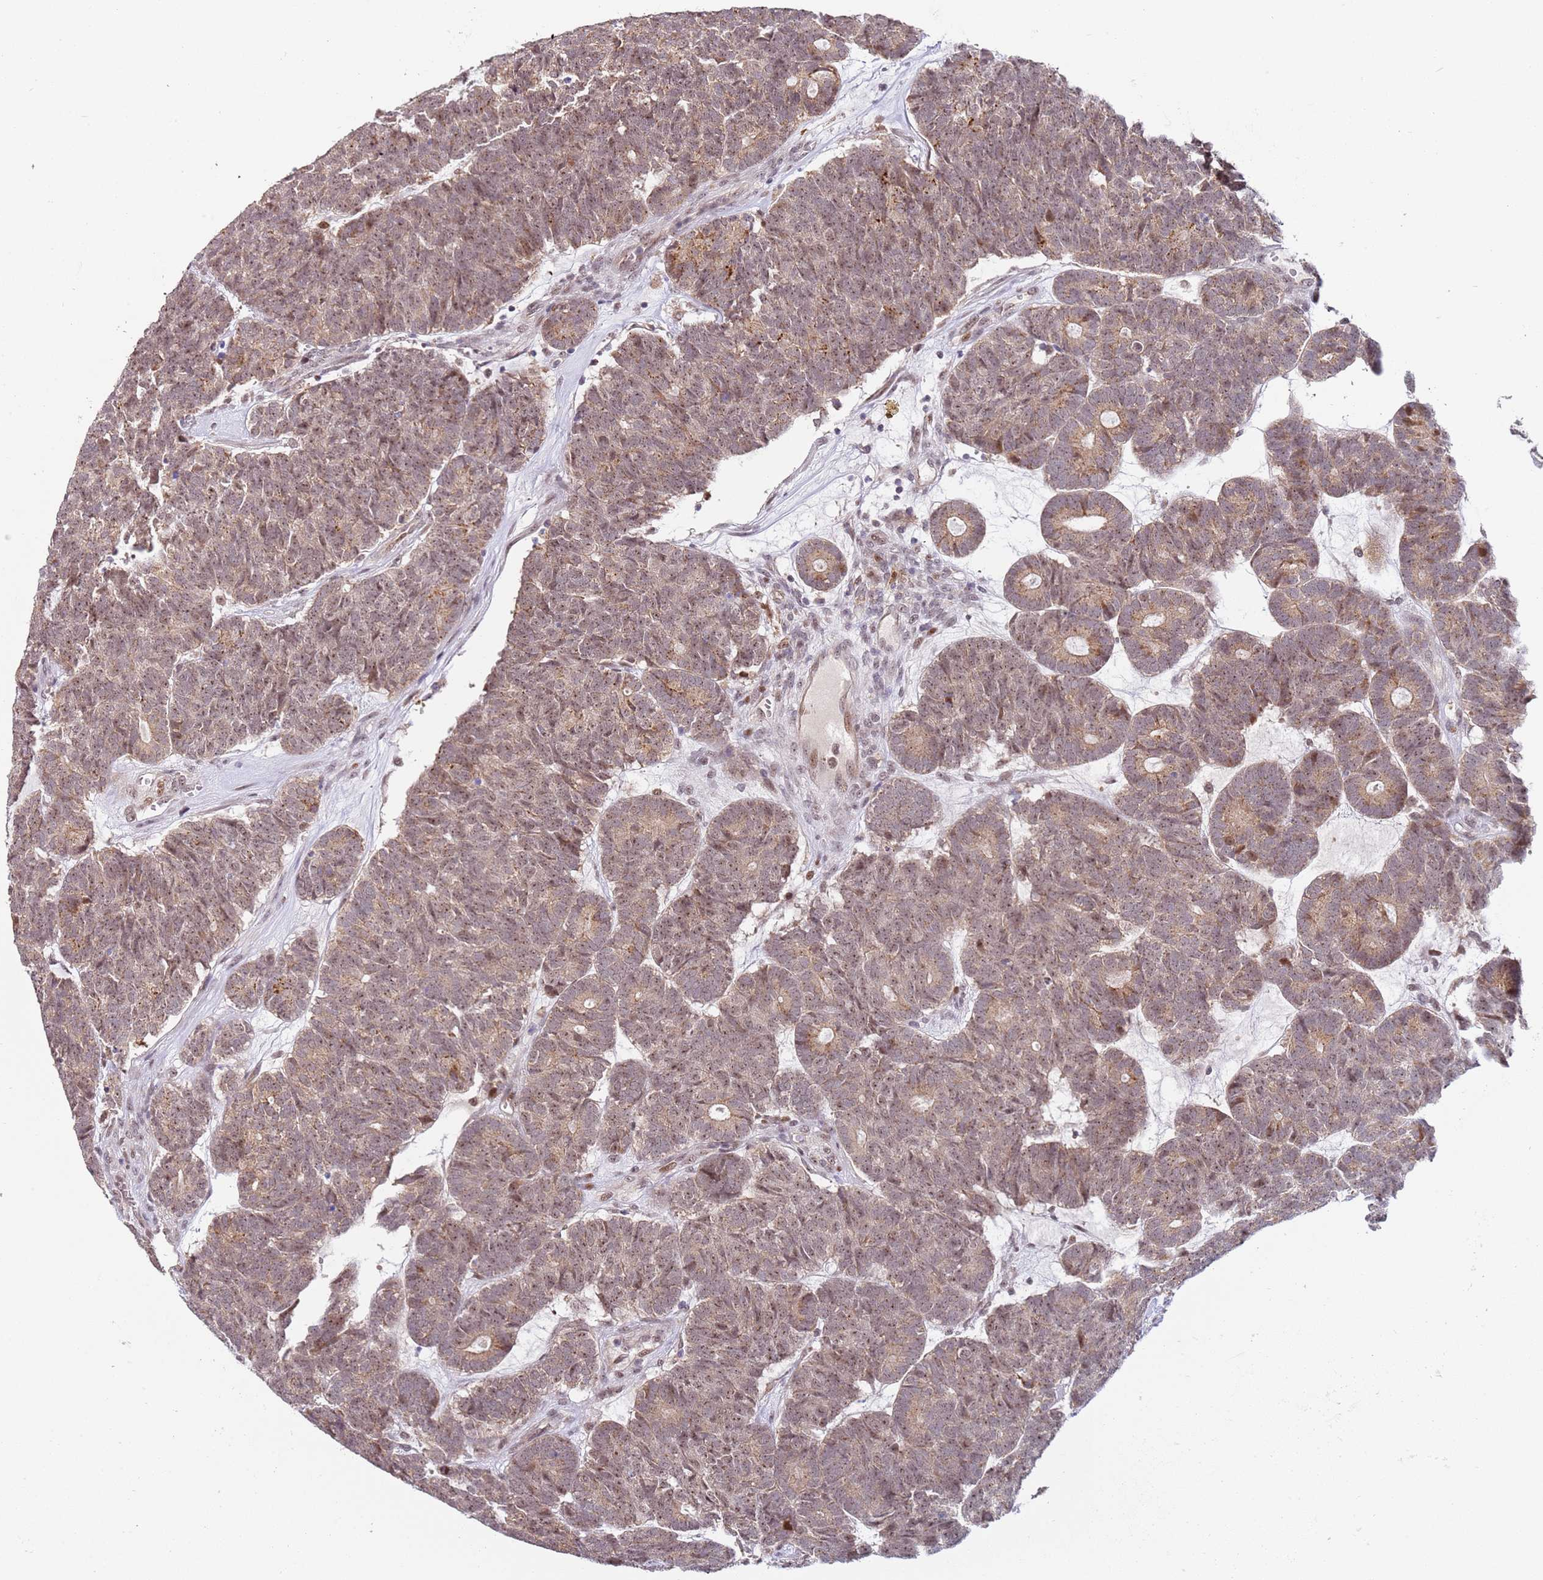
{"staining": {"intensity": "moderate", "quantity": "25%-75%", "location": "cytoplasmic/membranous,nuclear"}, "tissue": "head and neck cancer", "cell_type": "Tumor cells", "image_type": "cancer", "snomed": [{"axis": "morphology", "description": "Adenocarcinoma, NOS"}, {"axis": "topography", "description": "Head-Neck"}], "caption": "This image demonstrates immunohistochemistry staining of human head and neck cancer, with medium moderate cytoplasmic/membranous and nuclear expression in approximately 25%-75% of tumor cells.", "gene": "LGALSL", "patient": {"sex": "female", "age": 81}}